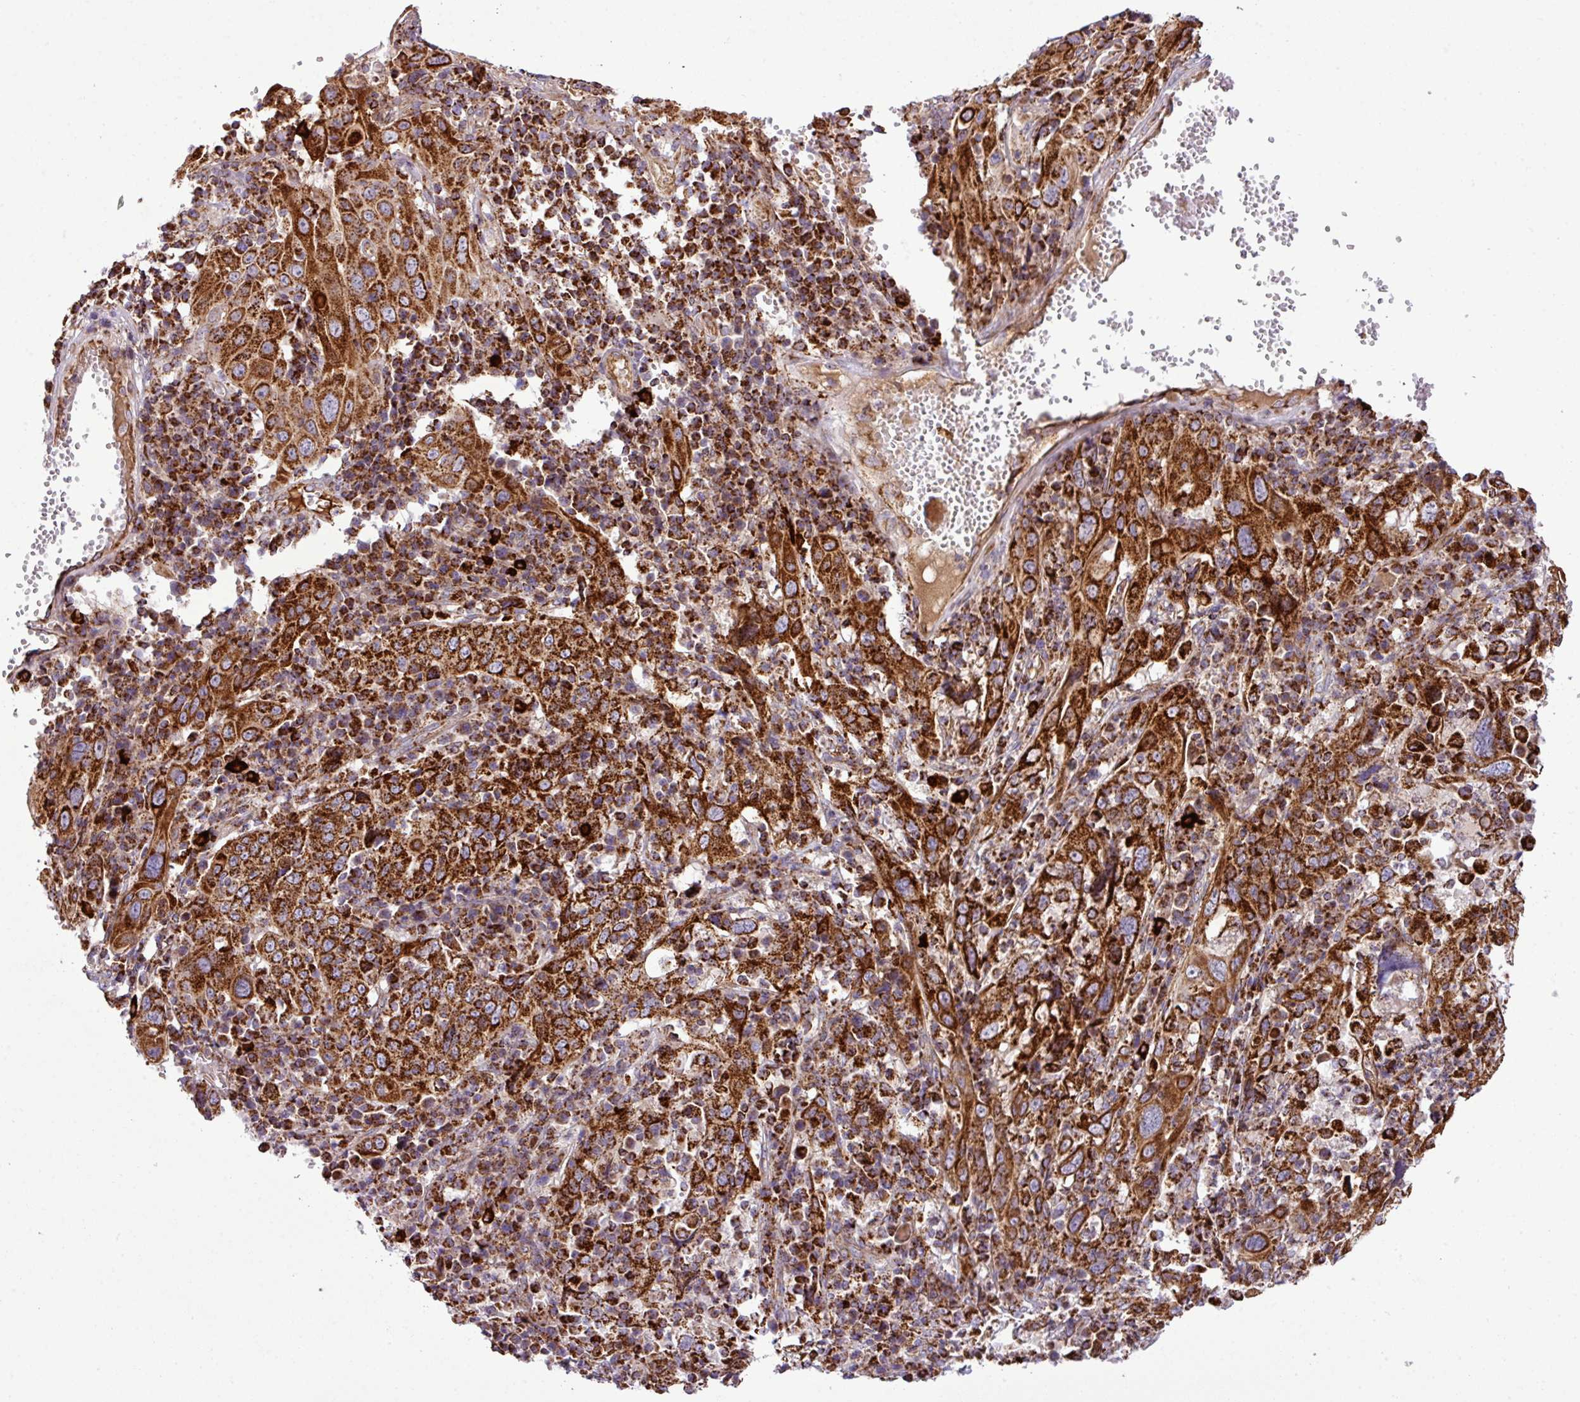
{"staining": {"intensity": "strong", "quantity": ">75%", "location": "cytoplasmic/membranous"}, "tissue": "cervical cancer", "cell_type": "Tumor cells", "image_type": "cancer", "snomed": [{"axis": "morphology", "description": "Squamous cell carcinoma, NOS"}, {"axis": "topography", "description": "Cervix"}], "caption": "DAB (3,3'-diaminobenzidine) immunohistochemical staining of cervical cancer reveals strong cytoplasmic/membranous protein positivity in about >75% of tumor cells.", "gene": "ZNF569", "patient": {"sex": "female", "age": 46}}